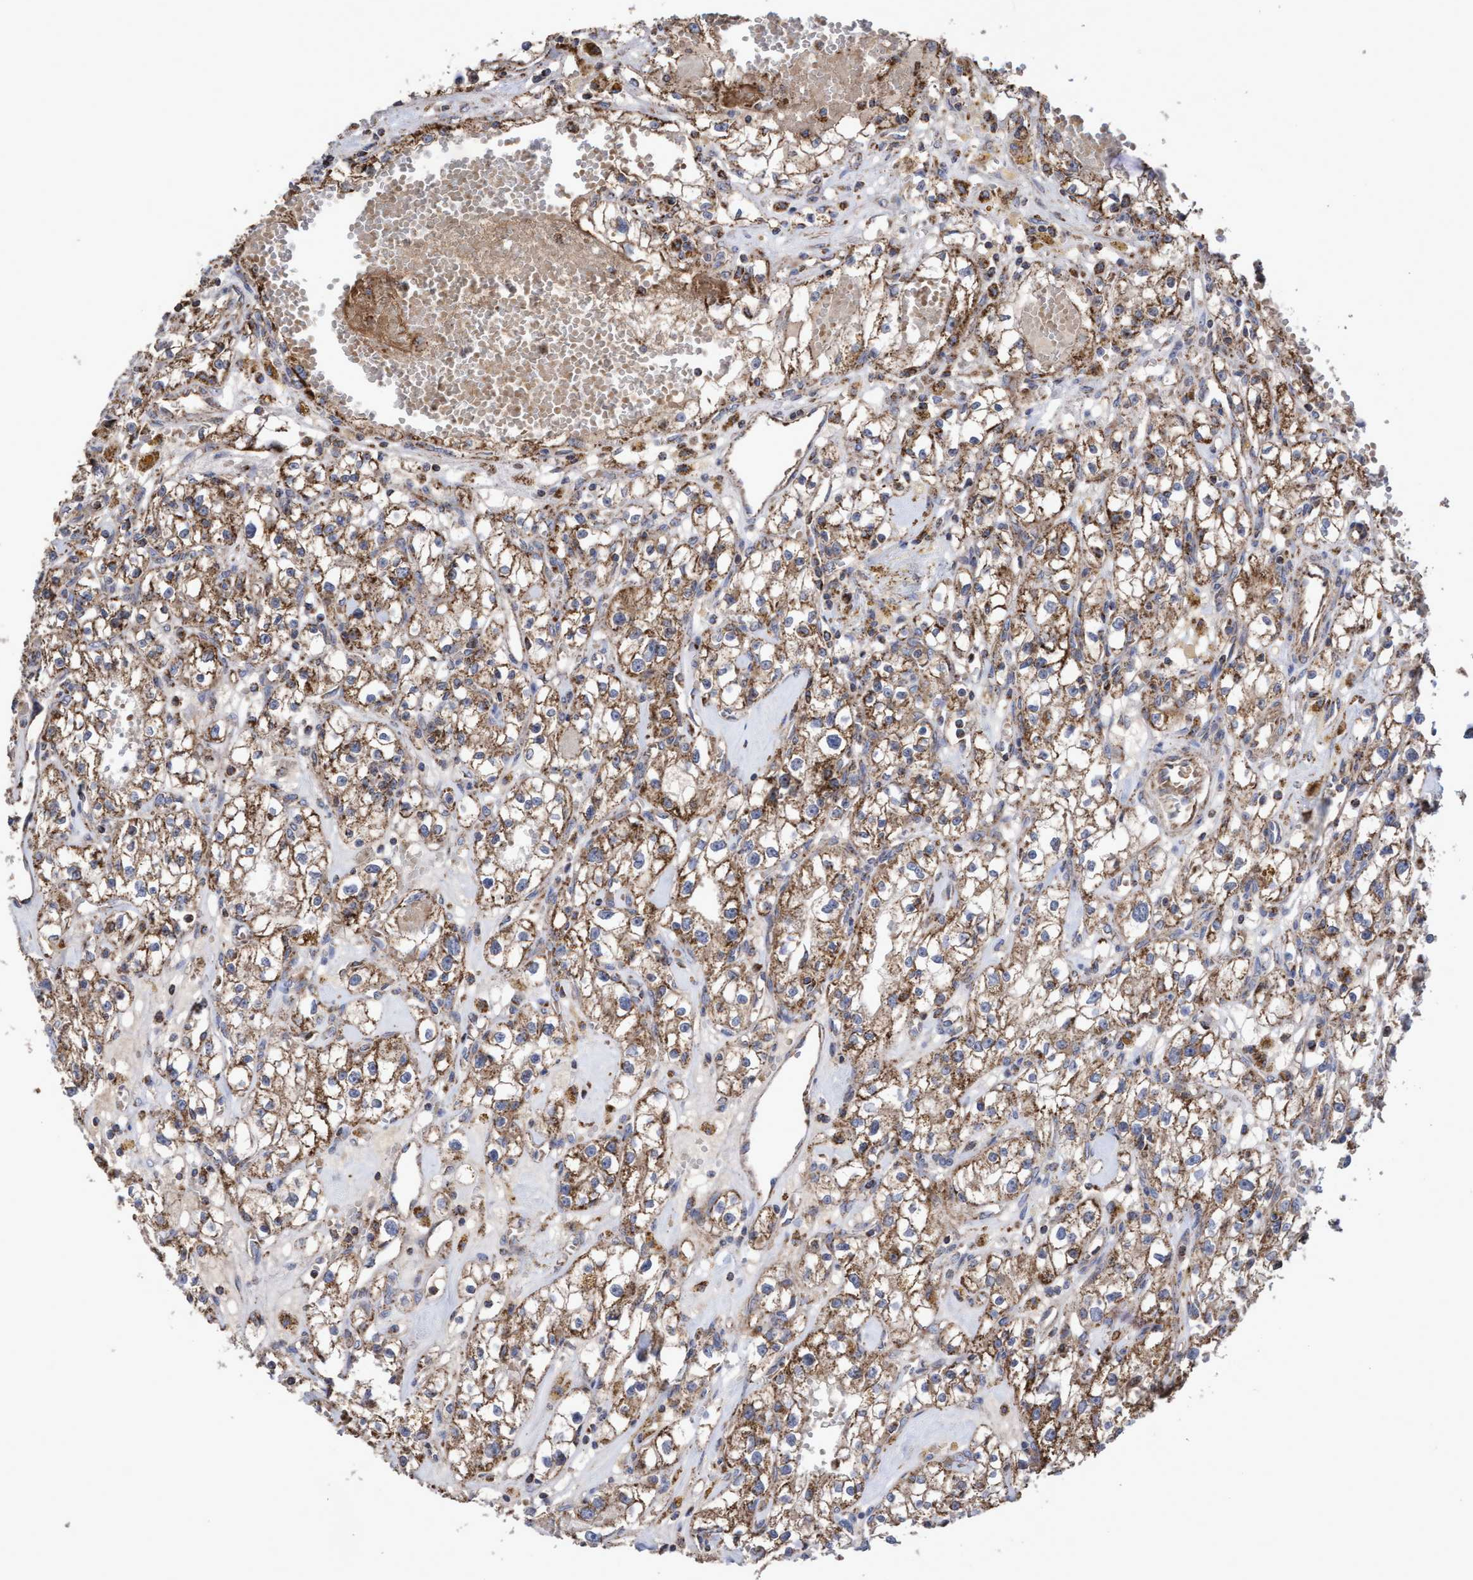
{"staining": {"intensity": "moderate", "quantity": ">75%", "location": "cytoplasmic/membranous"}, "tissue": "renal cancer", "cell_type": "Tumor cells", "image_type": "cancer", "snomed": [{"axis": "morphology", "description": "Adenocarcinoma, NOS"}, {"axis": "topography", "description": "Kidney"}], "caption": "Protein expression analysis of renal adenocarcinoma shows moderate cytoplasmic/membranous positivity in about >75% of tumor cells.", "gene": "COBL", "patient": {"sex": "male", "age": 56}}